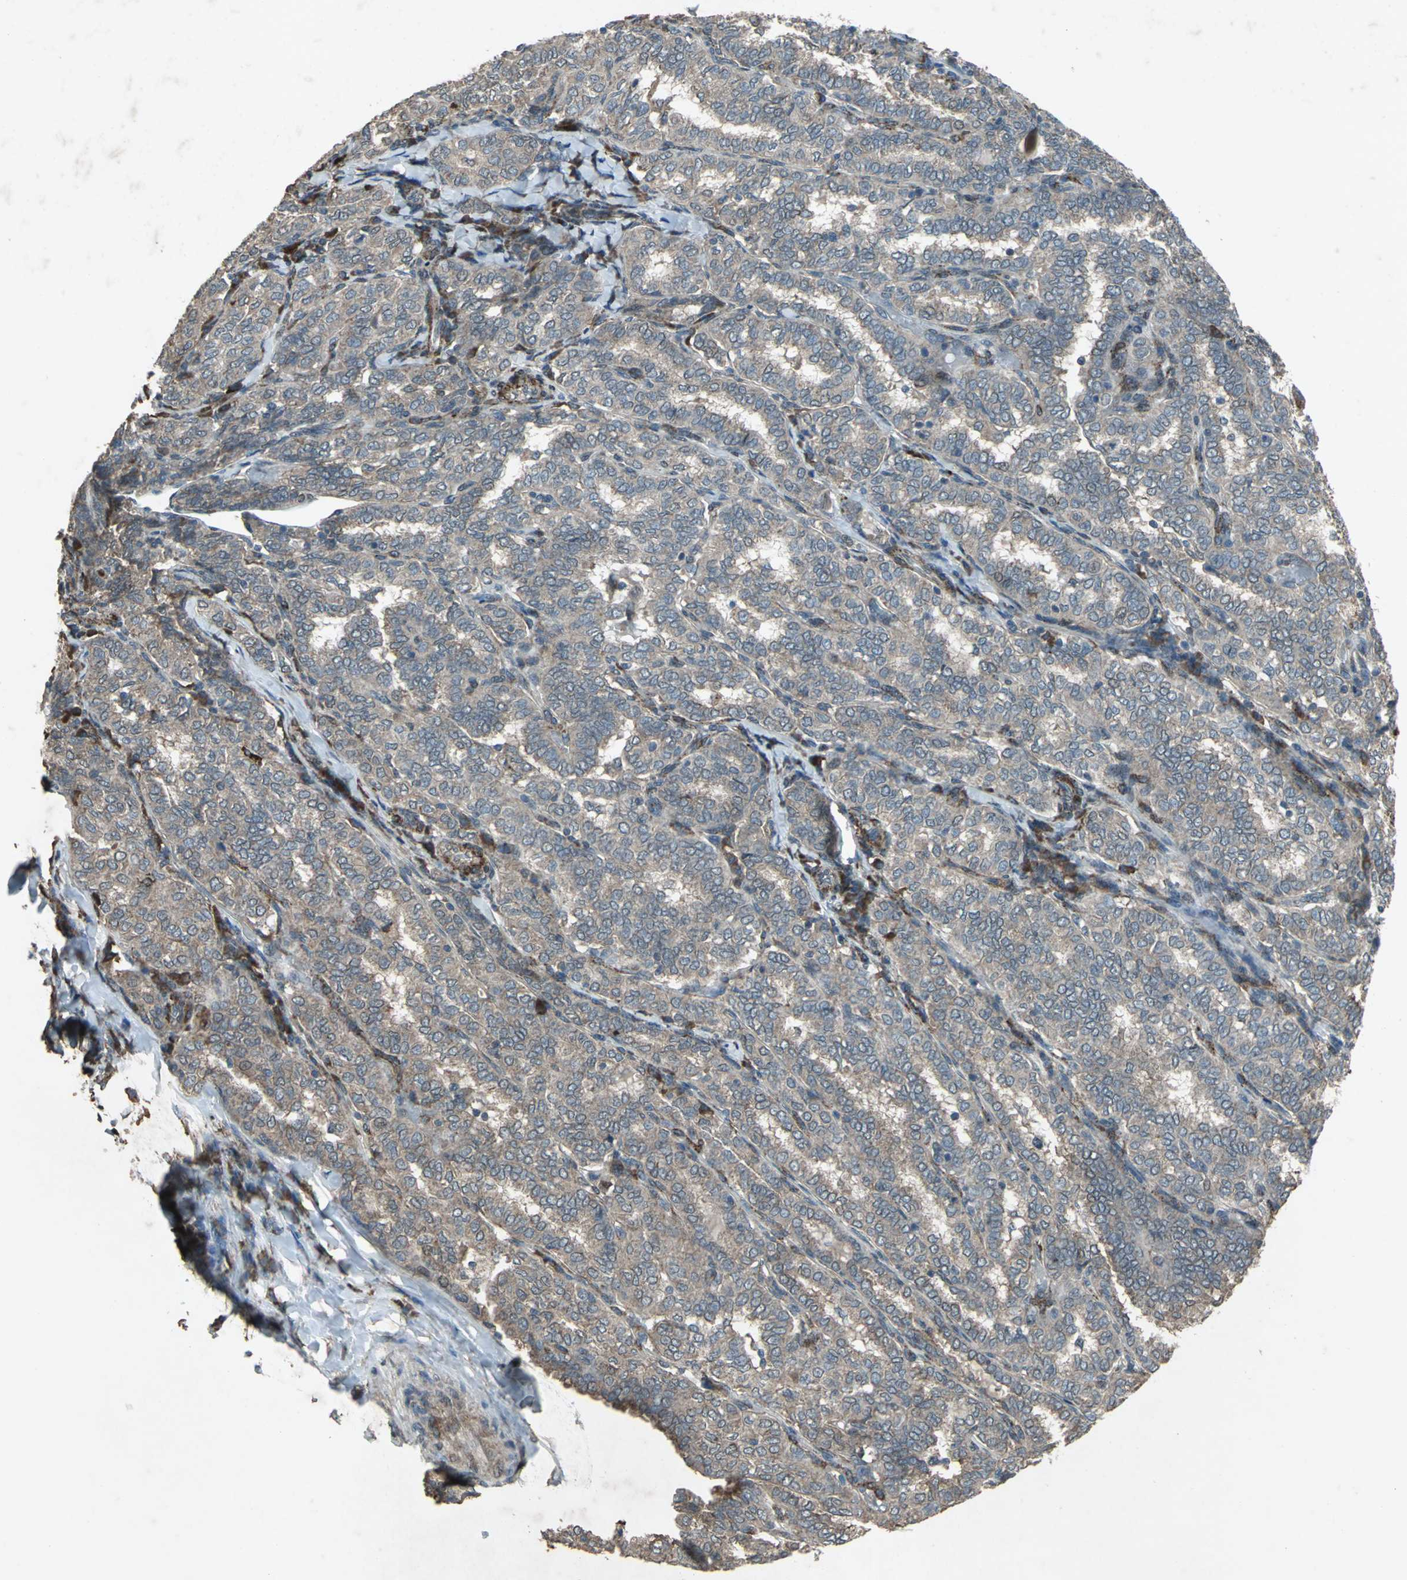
{"staining": {"intensity": "weak", "quantity": ">75%", "location": "cytoplasmic/membranous"}, "tissue": "thyroid cancer", "cell_type": "Tumor cells", "image_type": "cancer", "snomed": [{"axis": "morphology", "description": "Papillary adenocarcinoma, NOS"}, {"axis": "topography", "description": "Thyroid gland"}], "caption": "Immunohistochemical staining of human papillary adenocarcinoma (thyroid) reveals weak cytoplasmic/membranous protein positivity in approximately >75% of tumor cells. (Stains: DAB in brown, nuclei in blue, Microscopy: brightfield microscopy at high magnification).", "gene": "SEPTIN4", "patient": {"sex": "female", "age": 30}}